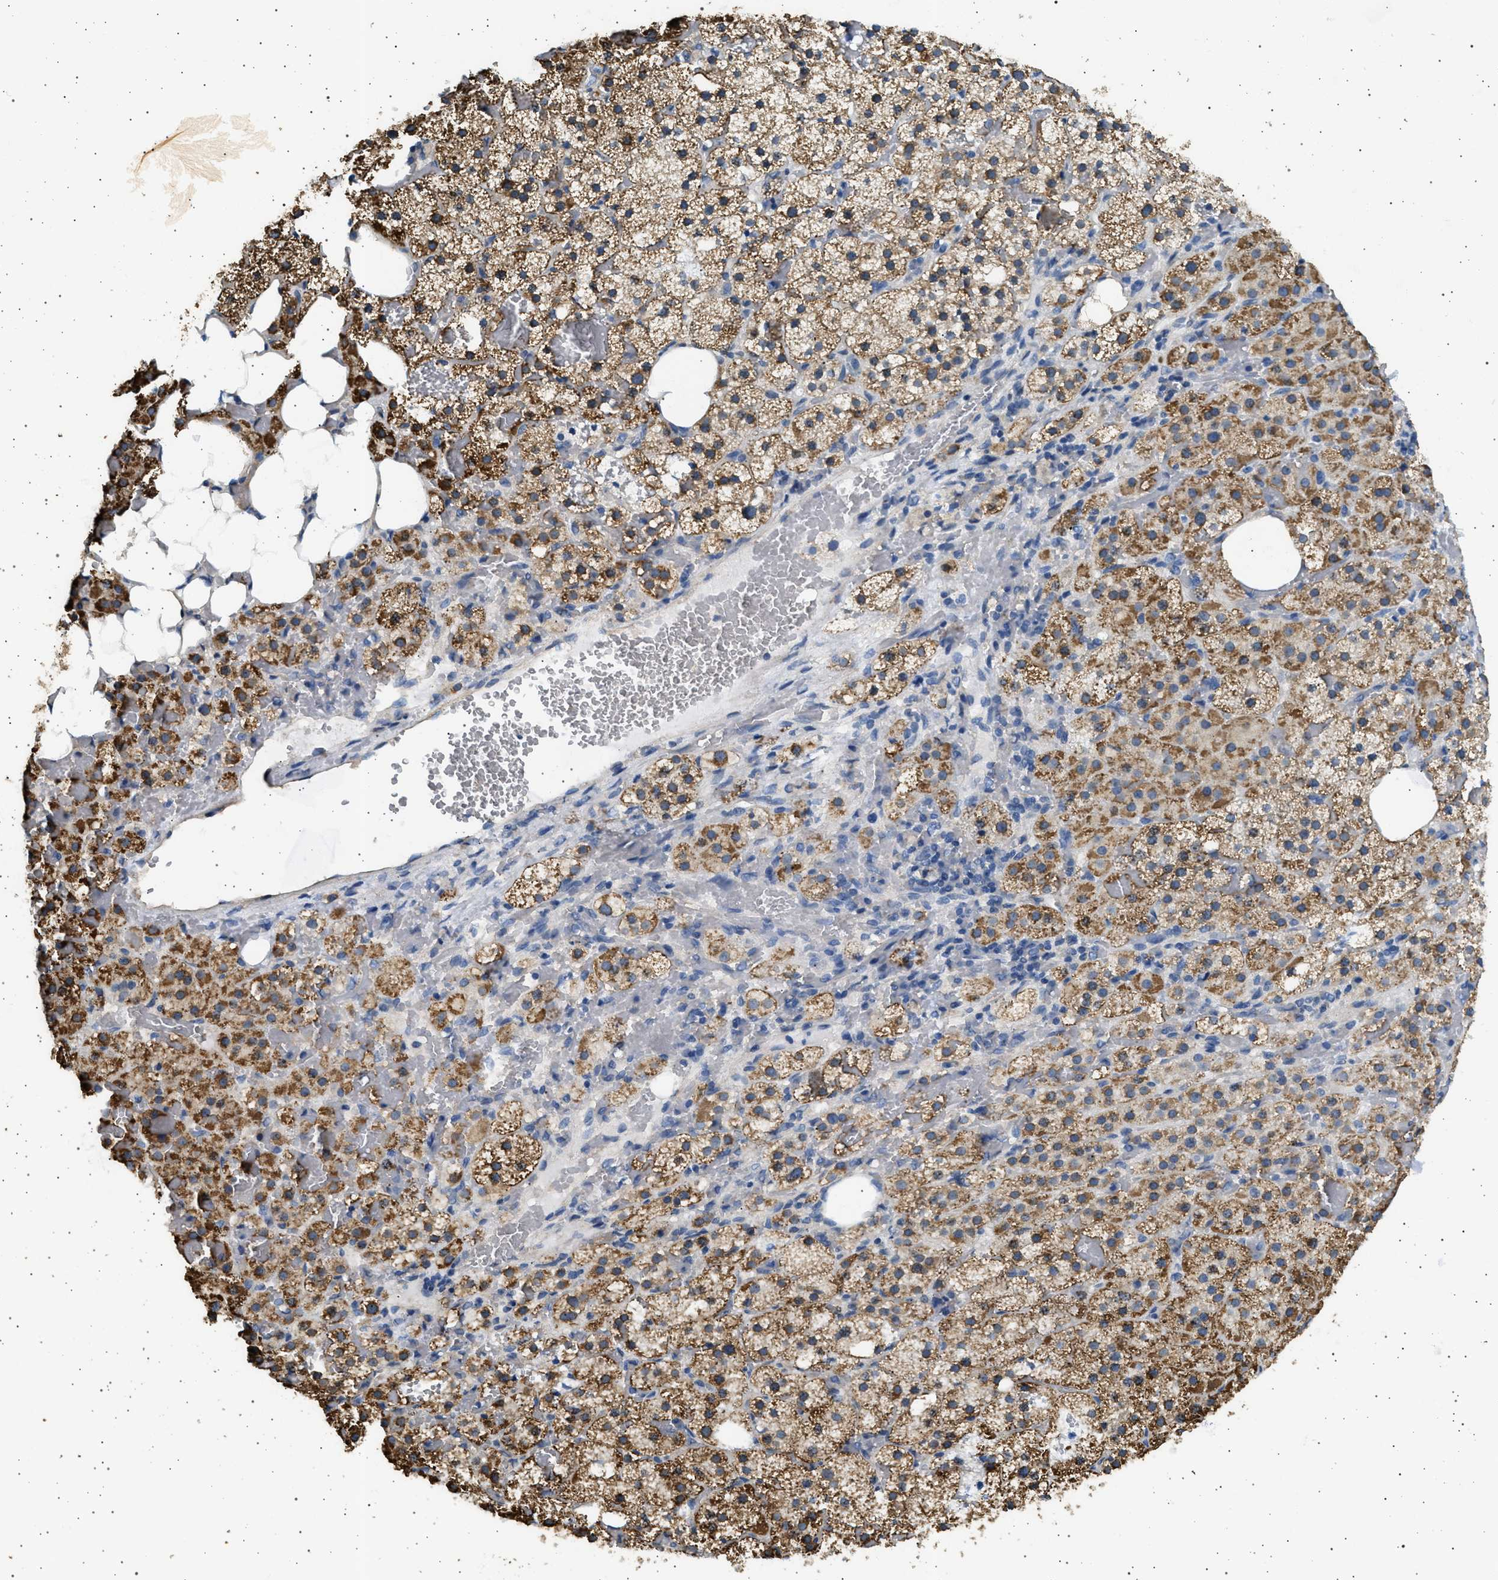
{"staining": {"intensity": "strong", "quantity": ">75%", "location": "cytoplasmic/membranous"}, "tissue": "adrenal gland", "cell_type": "Glandular cells", "image_type": "normal", "snomed": [{"axis": "morphology", "description": "Normal tissue, NOS"}, {"axis": "topography", "description": "Adrenal gland"}], "caption": "An image of adrenal gland stained for a protein demonstrates strong cytoplasmic/membranous brown staining in glandular cells.", "gene": "KCNA4", "patient": {"sex": "female", "age": 59}}